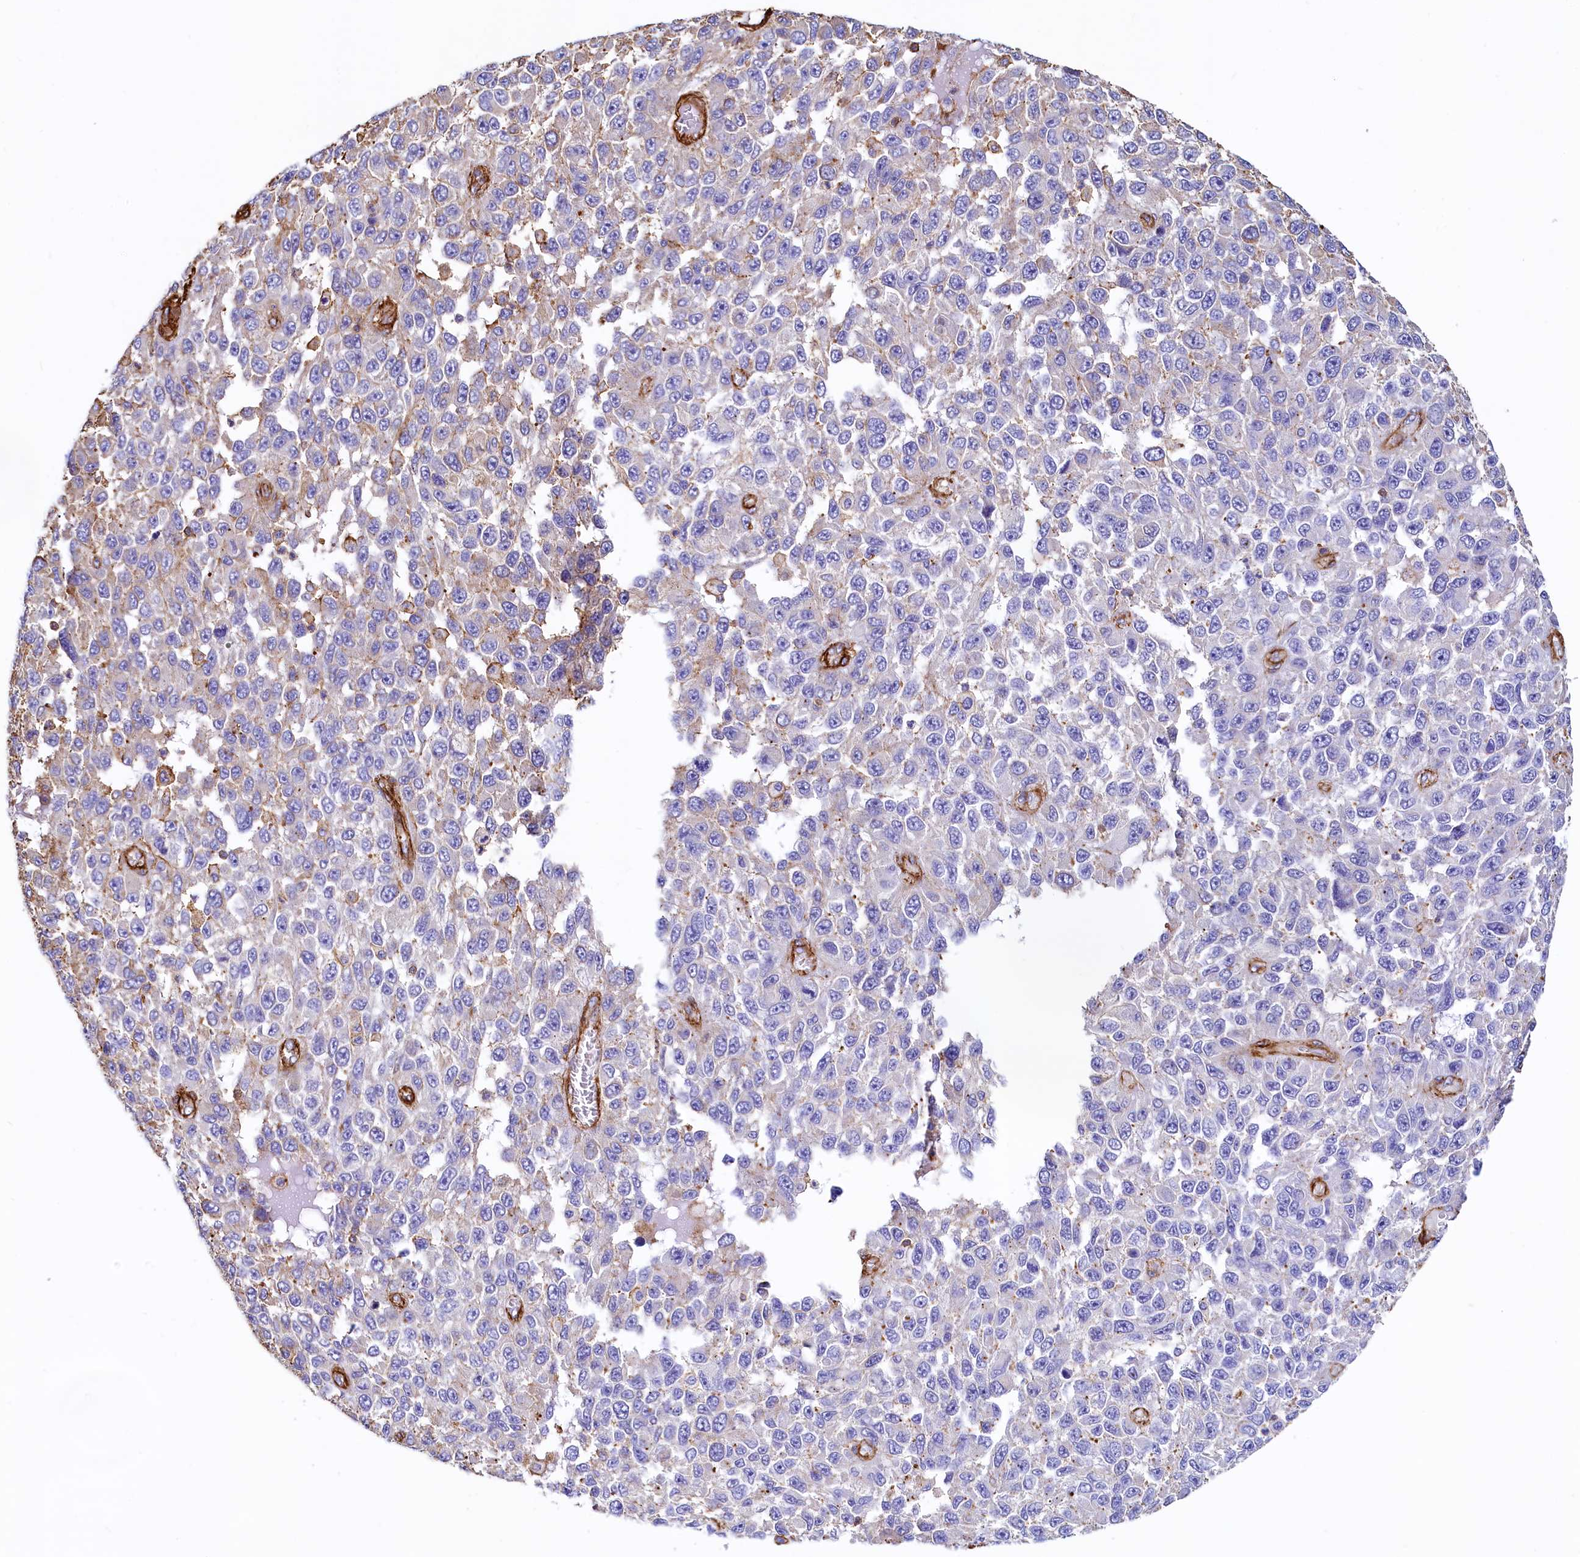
{"staining": {"intensity": "negative", "quantity": "none", "location": "none"}, "tissue": "melanoma", "cell_type": "Tumor cells", "image_type": "cancer", "snomed": [{"axis": "morphology", "description": "Normal tissue, NOS"}, {"axis": "morphology", "description": "Malignant melanoma, NOS"}, {"axis": "topography", "description": "Skin"}], "caption": "Tumor cells show no significant expression in melanoma.", "gene": "THBS1", "patient": {"sex": "female", "age": 96}}